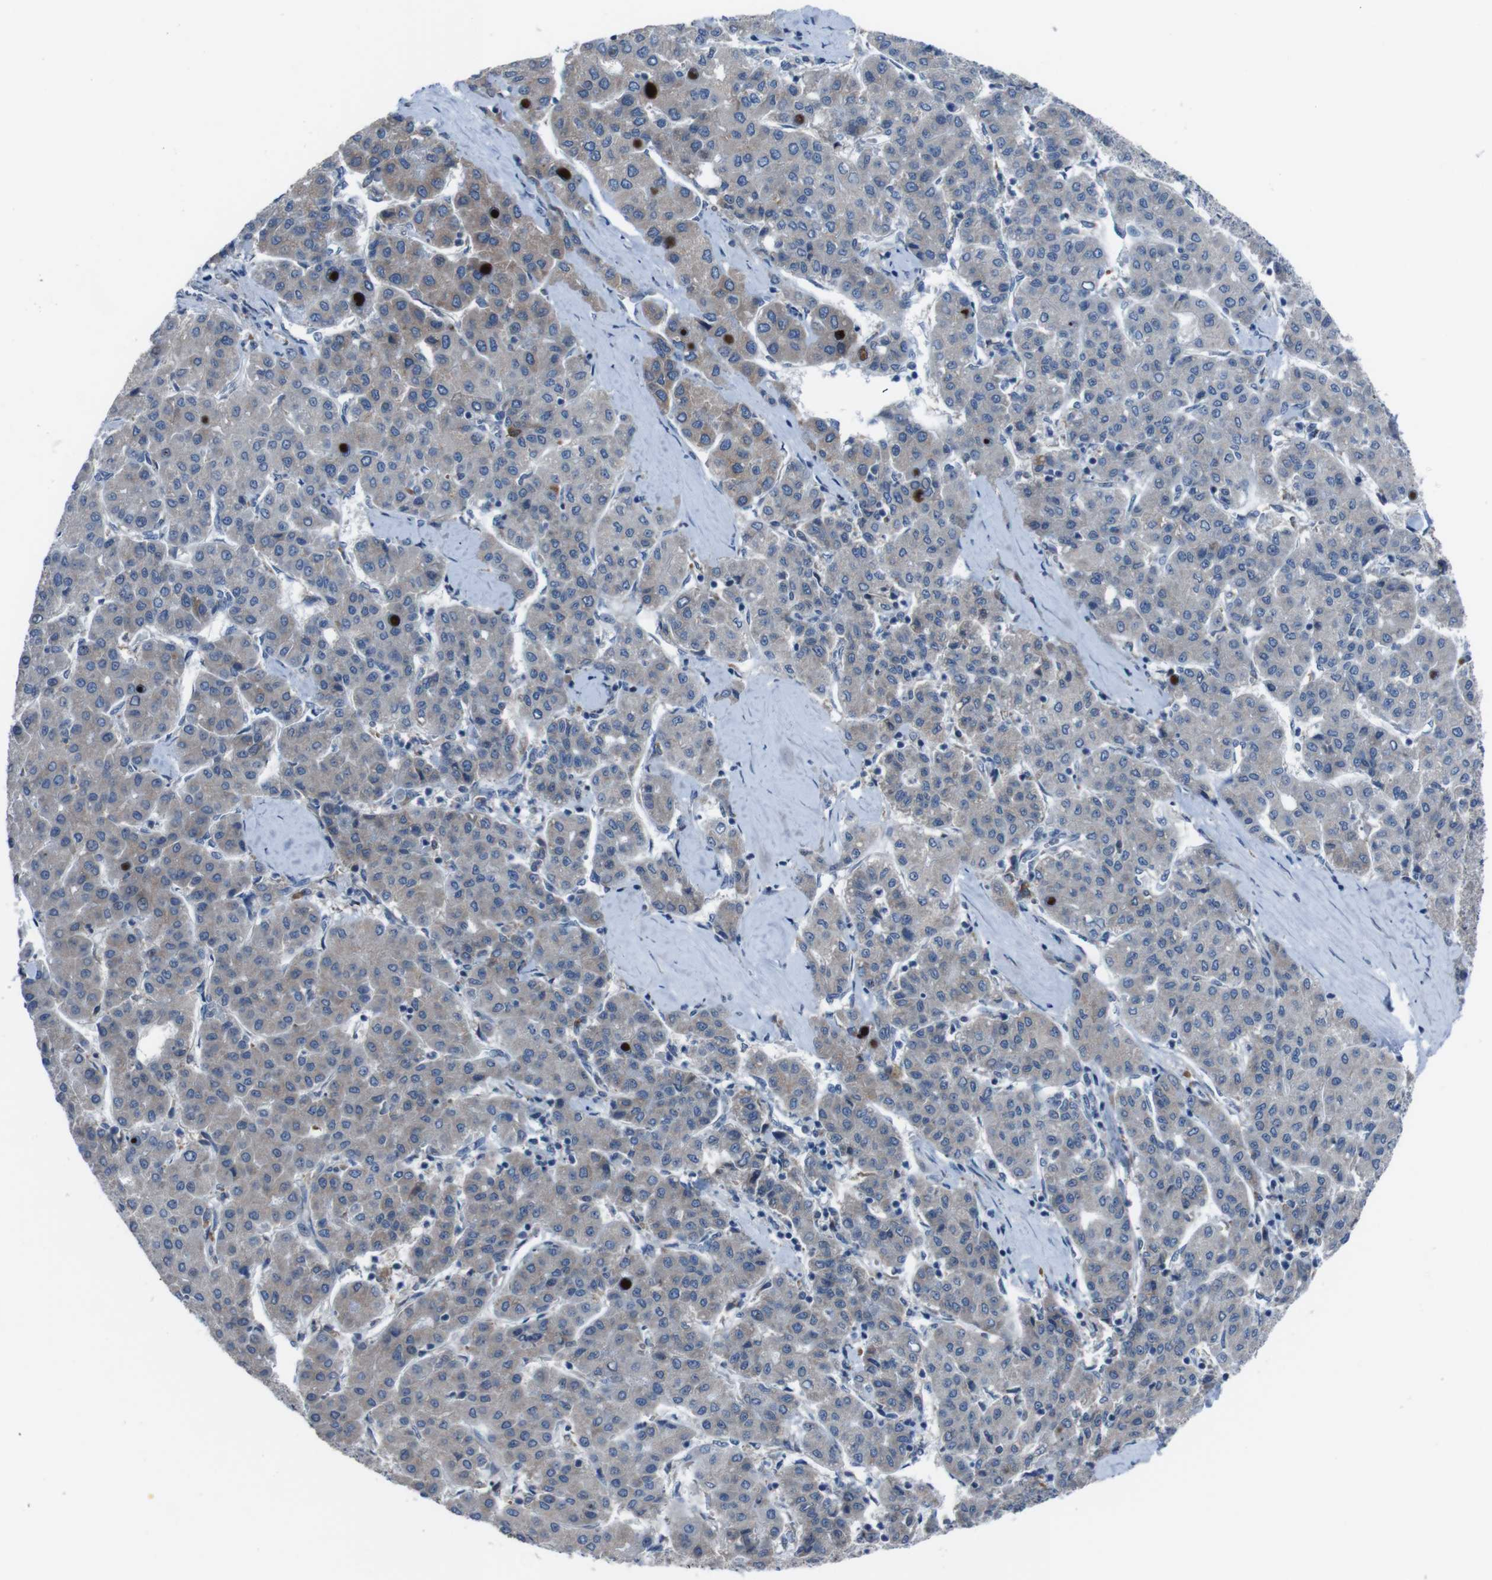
{"staining": {"intensity": "negative", "quantity": "none", "location": "none"}, "tissue": "liver cancer", "cell_type": "Tumor cells", "image_type": "cancer", "snomed": [{"axis": "morphology", "description": "Carcinoma, Hepatocellular, NOS"}, {"axis": "topography", "description": "Liver"}], "caption": "The immunohistochemistry (IHC) image has no significant staining in tumor cells of liver cancer tissue.", "gene": "CDH22", "patient": {"sex": "male", "age": 65}}